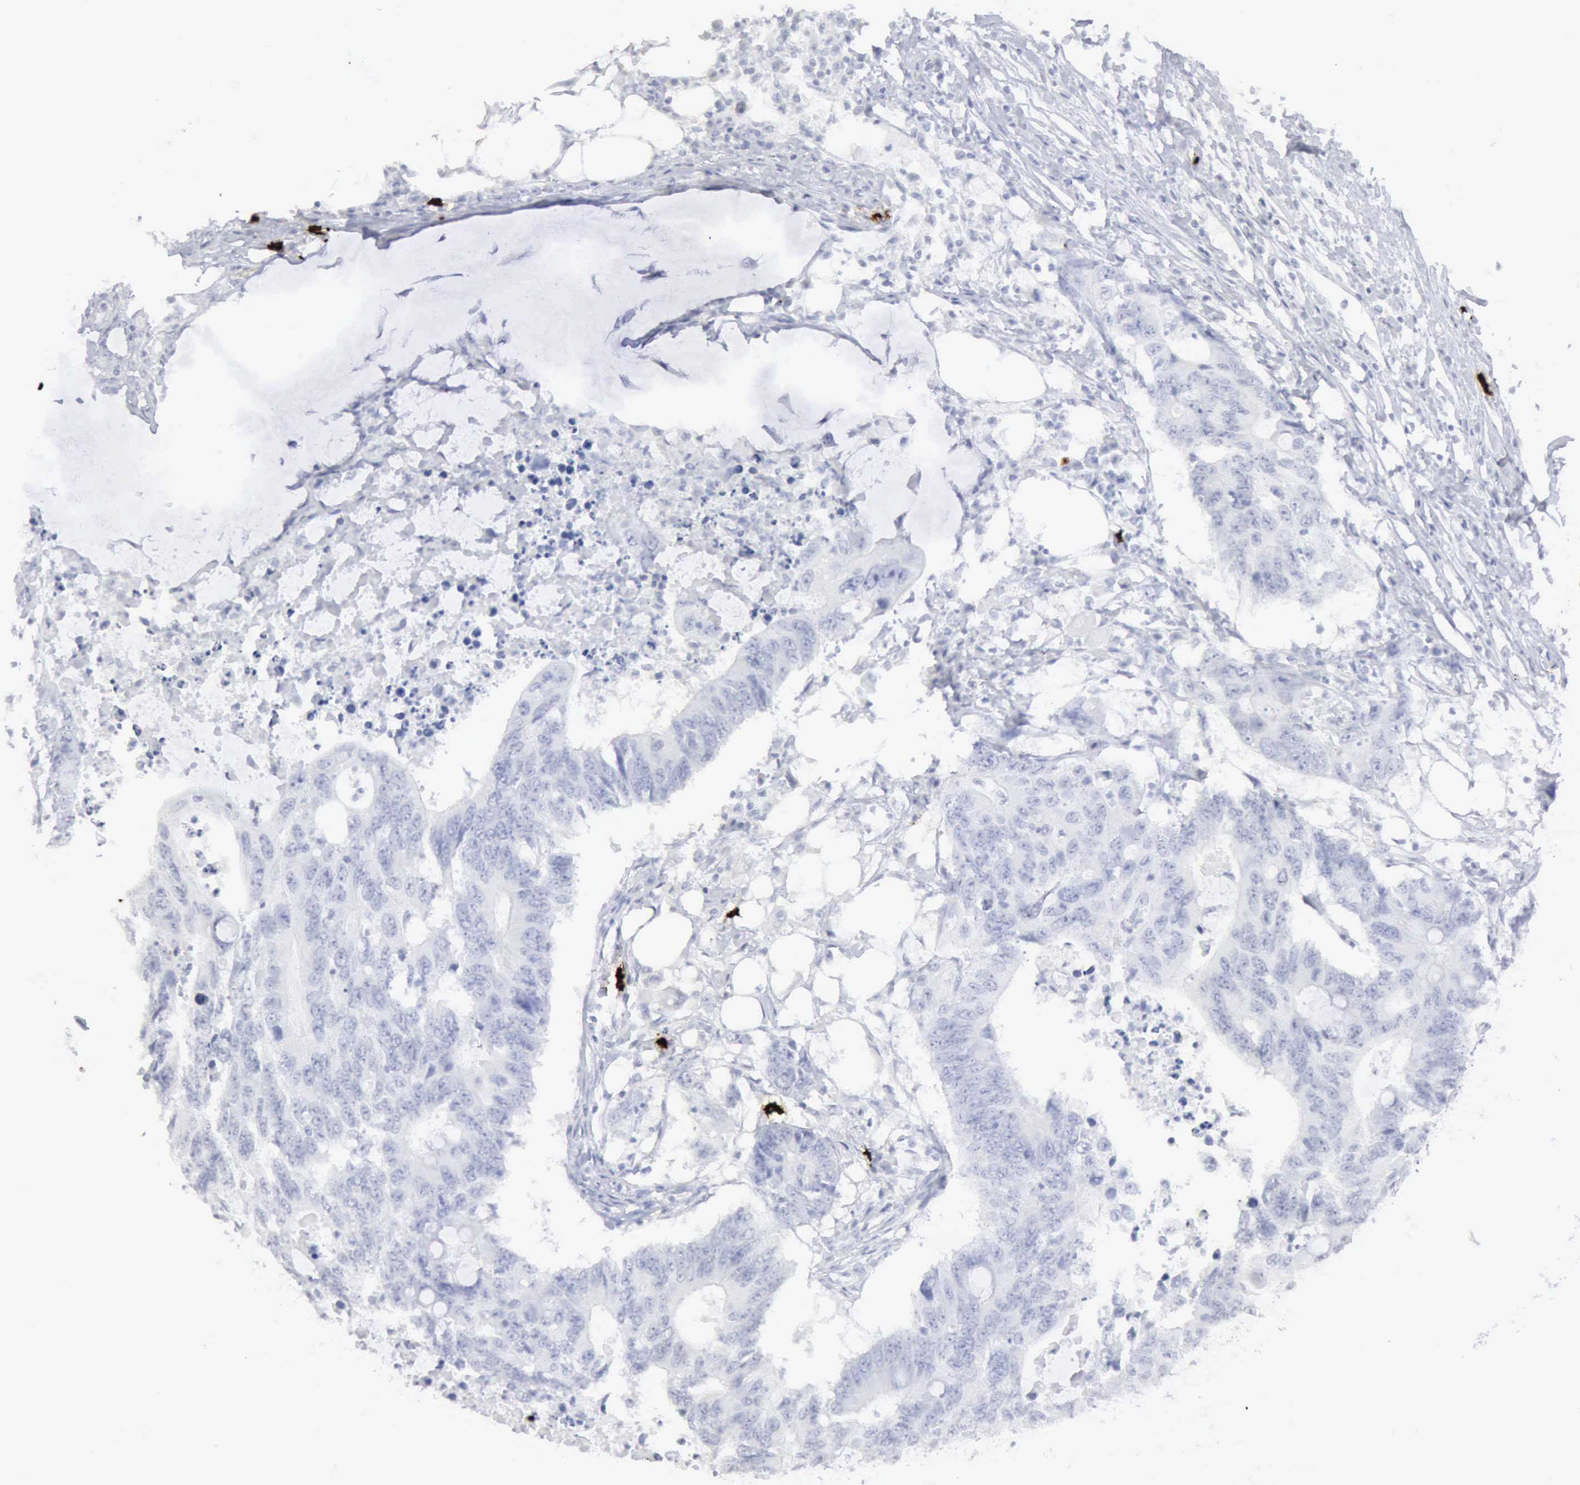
{"staining": {"intensity": "negative", "quantity": "none", "location": "none"}, "tissue": "colorectal cancer", "cell_type": "Tumor cells", "image_type": "cancer", "snomed": [{"axis": "morphology", "description": "Adenocarcinoma, NOS"}, {"axis": "topography", "description": "Colon"}], "caption": "Immunohistochemical staining of human colorectal adenocarcinoma demonstrates no significant positivity in tumor cells. The staining is performed using DAB (3,3'-diaminobenzidine) brown chromogen with nuclei counter-stained in using hematoxylin.", "gene": "CMA1", "patient": {"sex": "male", "age": 71}}